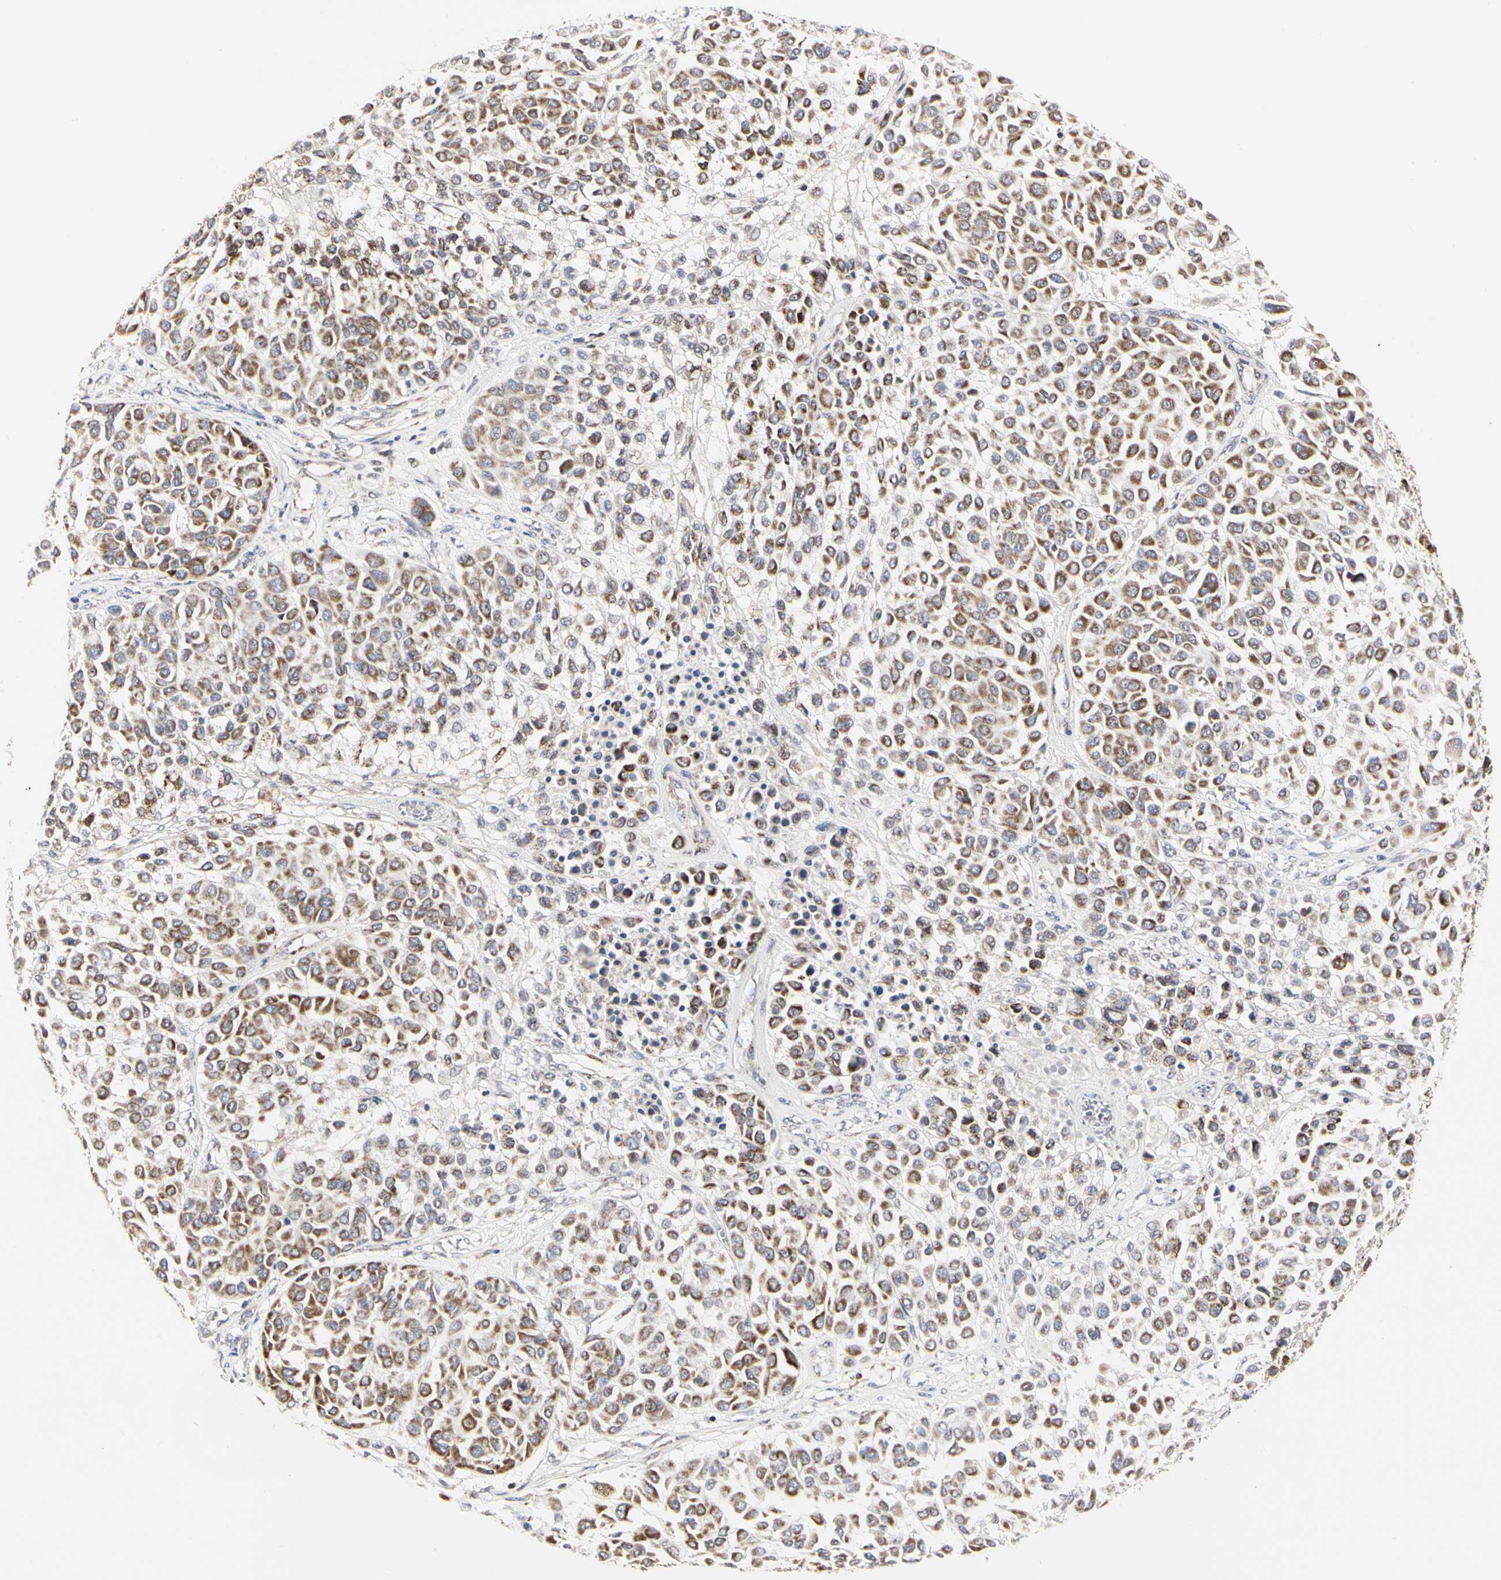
{"staining": {"intensity": "moderate", "quantity": ">75%", "location": "cytoplasmic/membranous"}, "tissue": "melanoma", "cell_type": "Tumor cells", "image_type": "cancer", "snomed": [{"axis": "morphology", "description": "Malignant melanoma, Metastatic site"}, {"axis": "topography", "description": "Soft tissue"}], "caption": "Immunohistochemical staining of malignant melanoma (metastatic site) shows moderate cytoplasmic/membranous protein positivity in about >75% of tumor cells.", "gene": "TSKU", "patient": {"sex": "male", "age": 41}}